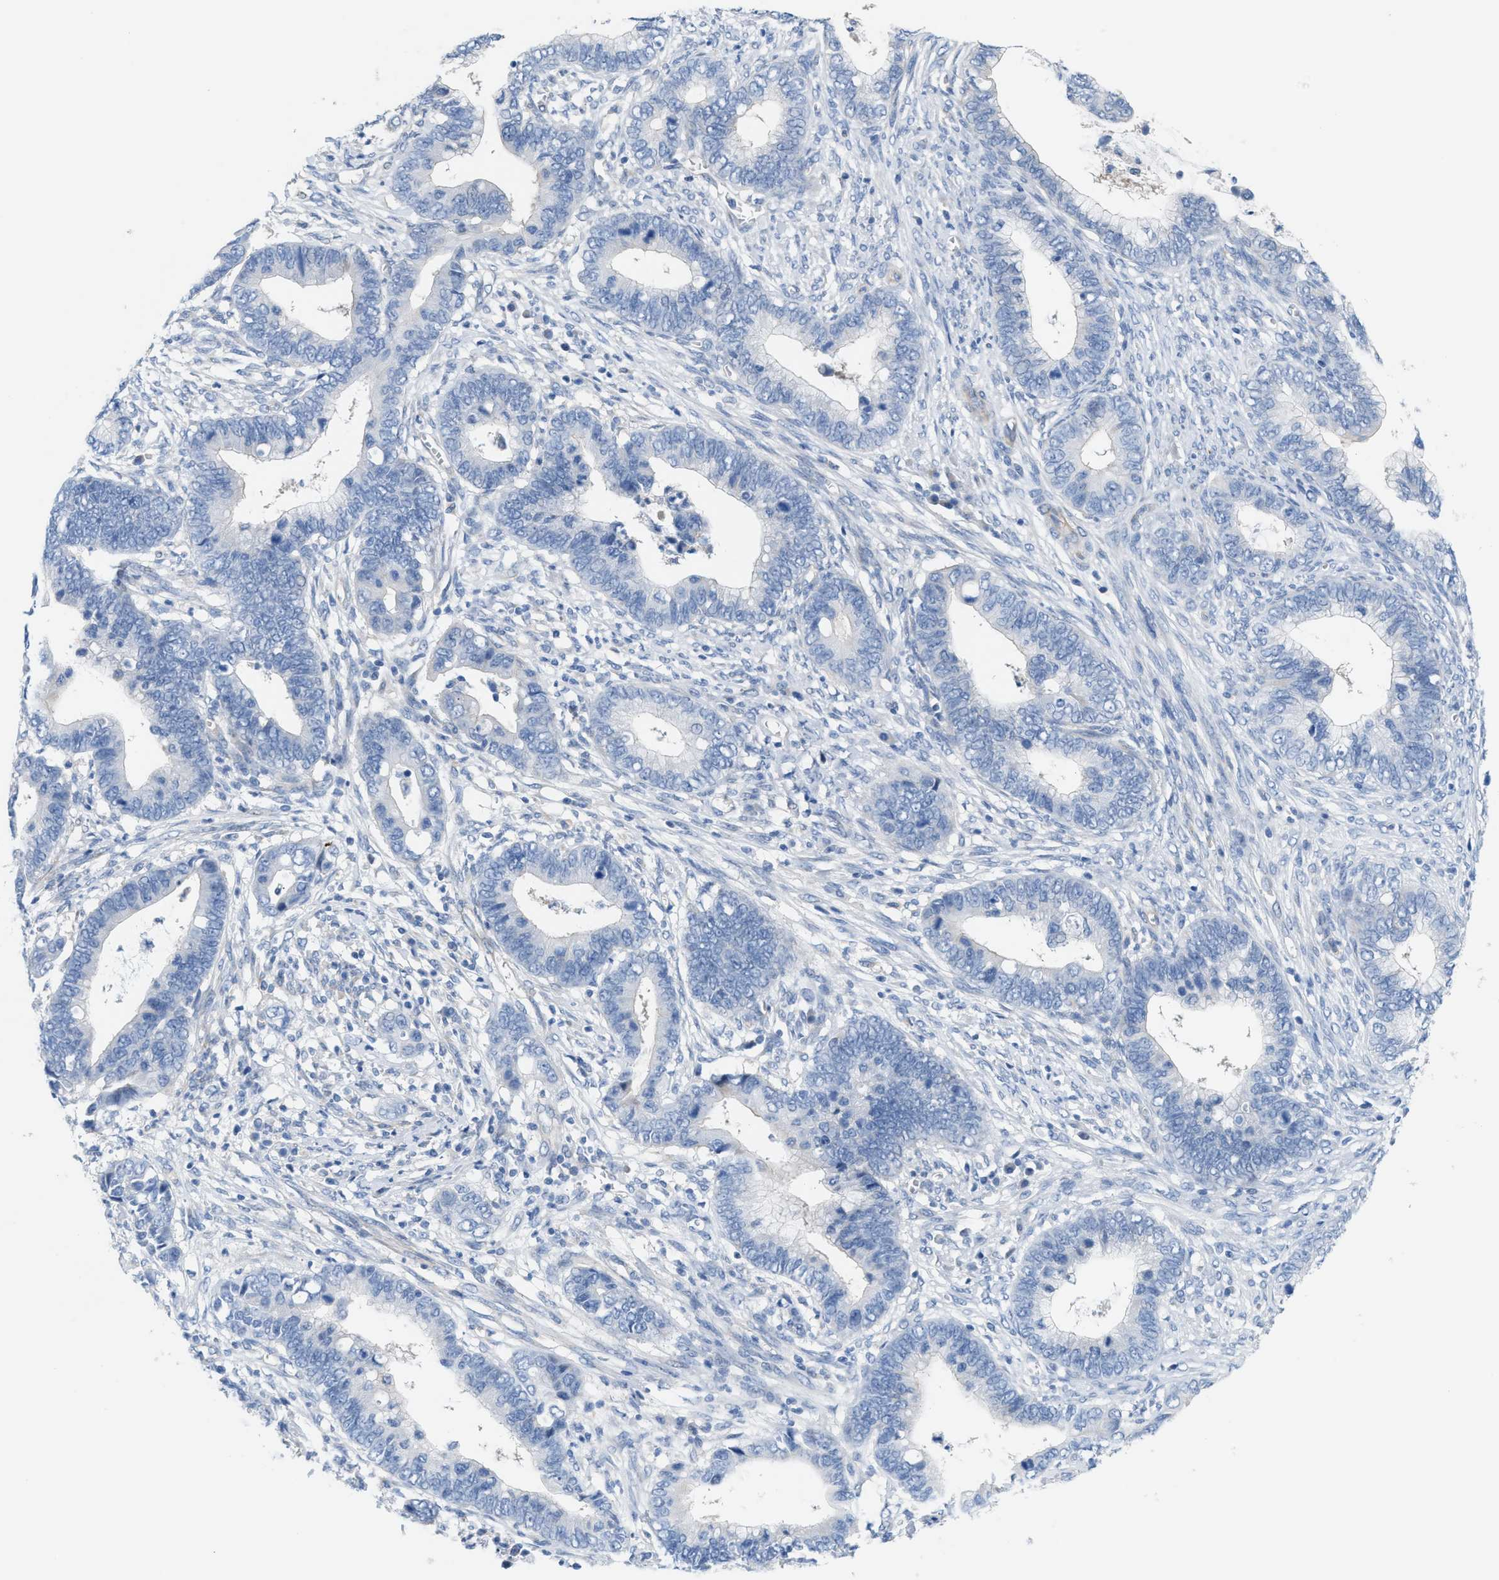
{"staining": {"intensity": "negative", "quantity": "none", "location": "none"}, "tissue": "cervical cancer", "cell_type": "Tumor cells", "image_type": "cancer", "snomed": [{"axis": "morphology", "description": "Adenocarcinoma, NOS"}, {"axis": "topography", "description": "Cervix"}], "caption": "The image displays no staining of tumor cells in cervical adenocarcinoma.", "gene": "MPP3", "patient": {"sex": "female", "age": 44}}